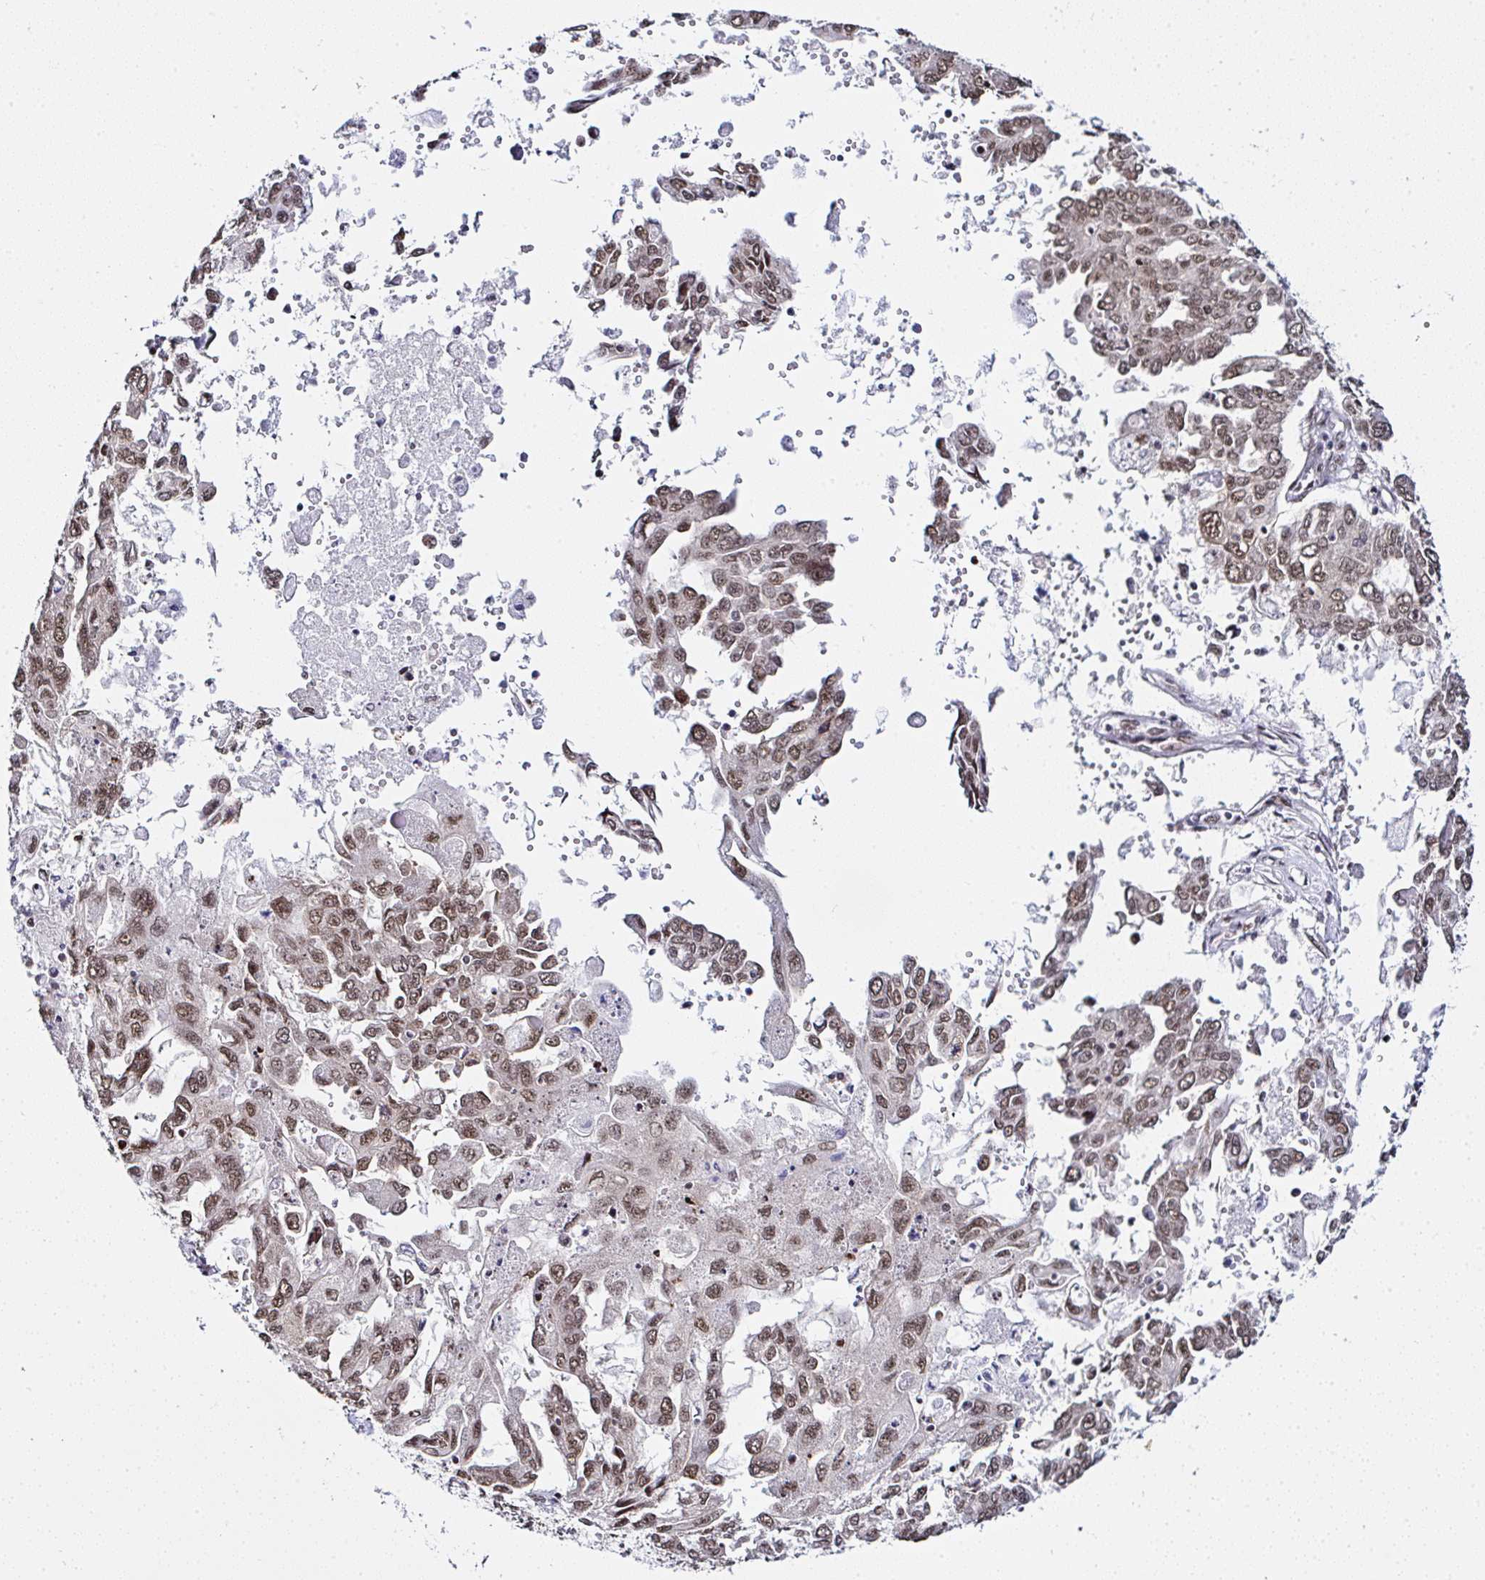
{"staining": {"intensity": "moderate", "quantity": ">75%", "location": "nuclear"}, "tissue": "ovarian cancer", "cell_type": "Tumor cells", "image_type": "cancer", "snomed": [{"axis": "morphology", "description": "Cystadenocarcinoma, serous, NOS"}, {"axis": "topography", "description": "Ovary"}], "caption": "Tumor cells reveal medium levels of moderate nuclear expression in about >75% of cells in human ovarian cancer (serous cystadenocarcinoma).", "gene": "PTPN2", "patient": {"sex": "female", "age": 53}}